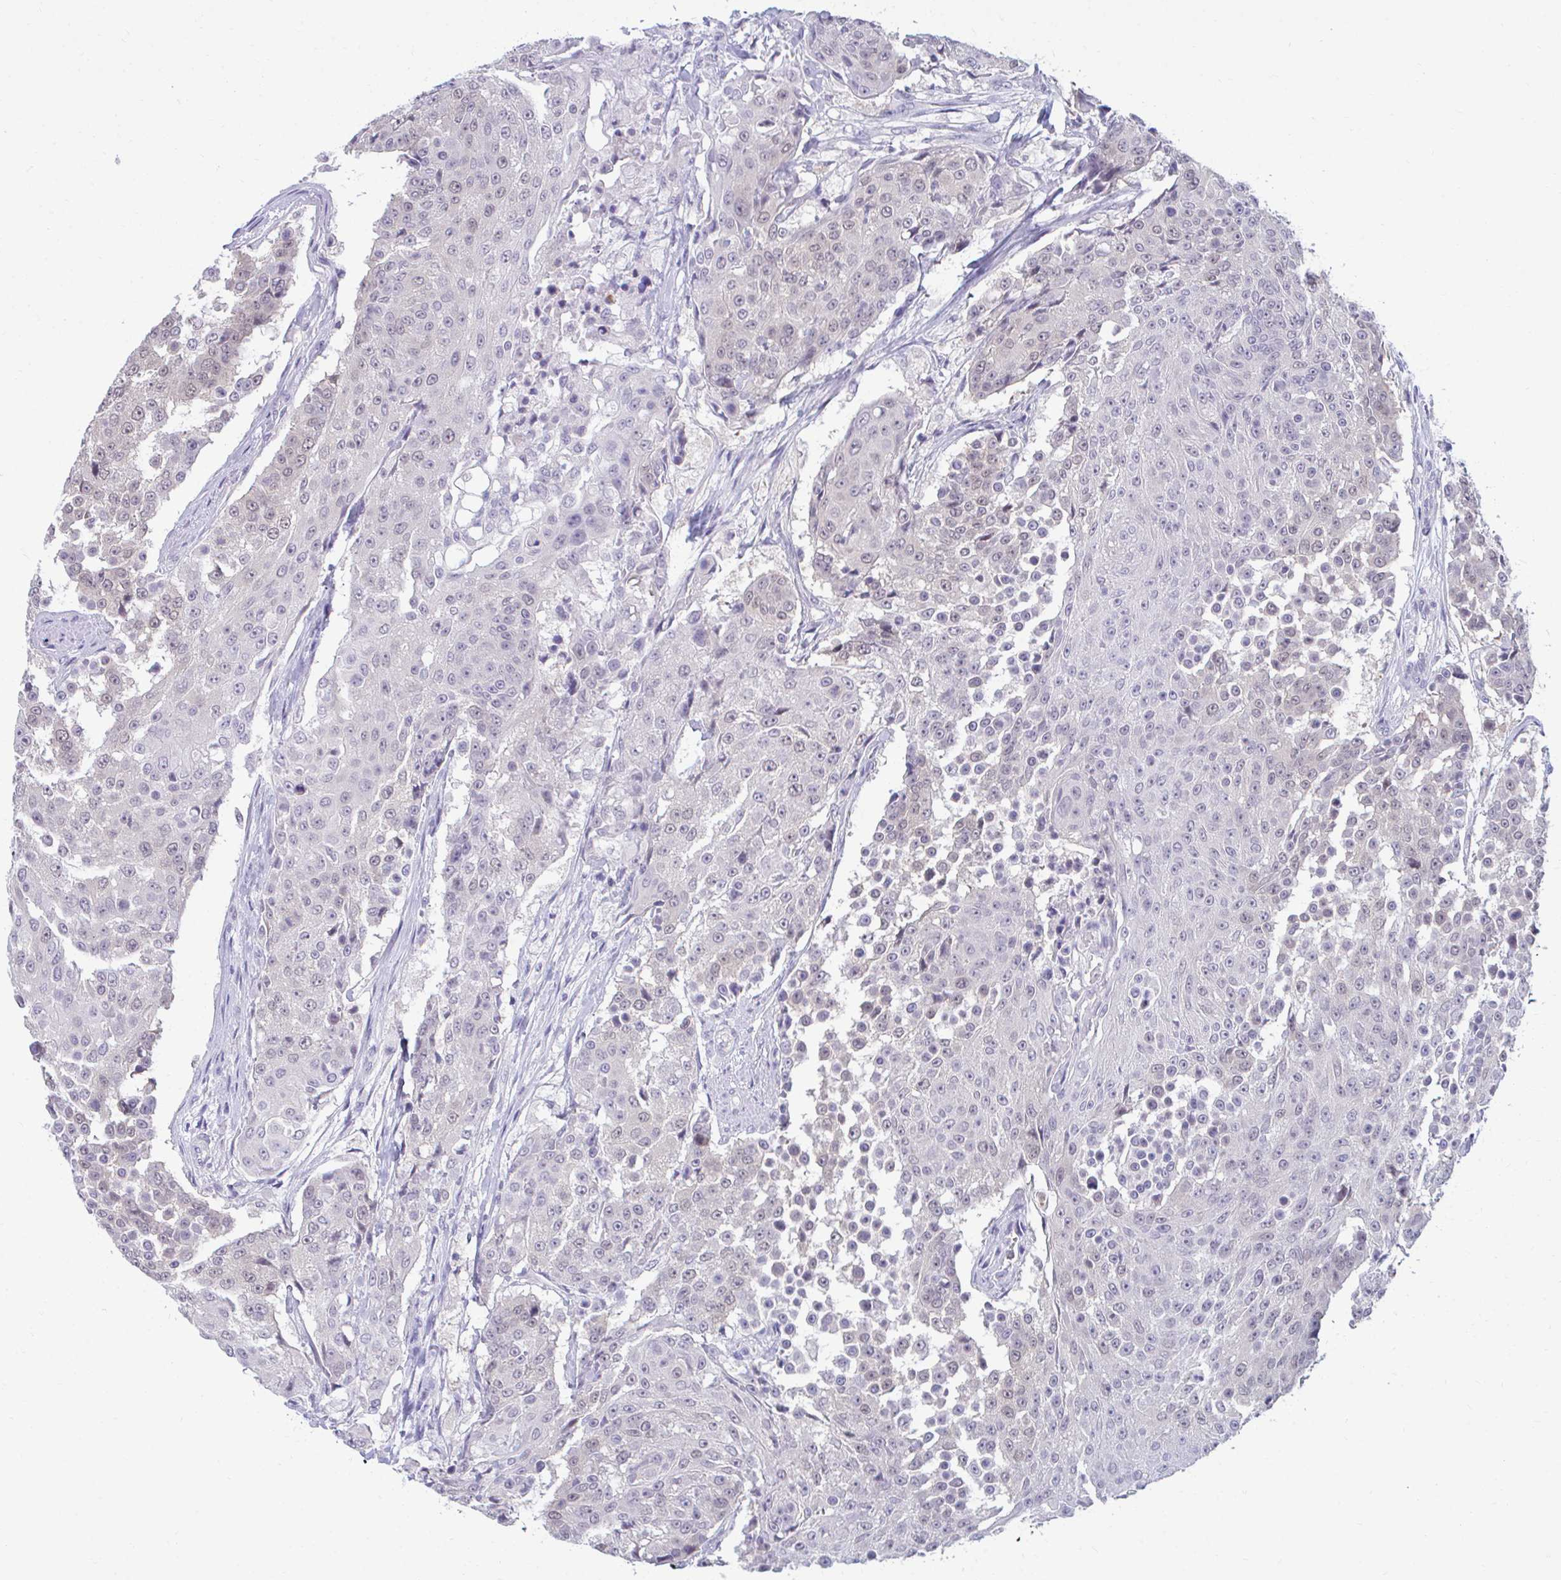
{"staining": {"intensity": "negative", "quantity": "none", "location": "none"}, "tissue": "urothelial cancer", "cell_type": "Tumor cells", "image_type": "cancer", "snomed": [{"axis": "morphology", "description": "Urothelial carcinoma, High grade"}, {"axis": "topography", "description": "Urinary bladder"}], "caption": "Immunohistochemistry (IHC) image of neoplastic tissue: human high-grade urothelial carcinoma stained with DAB displays no significant protein staining in tumor cells.", "gene": "CSE1L", "patient": {"sex": "female", "age": 63}}